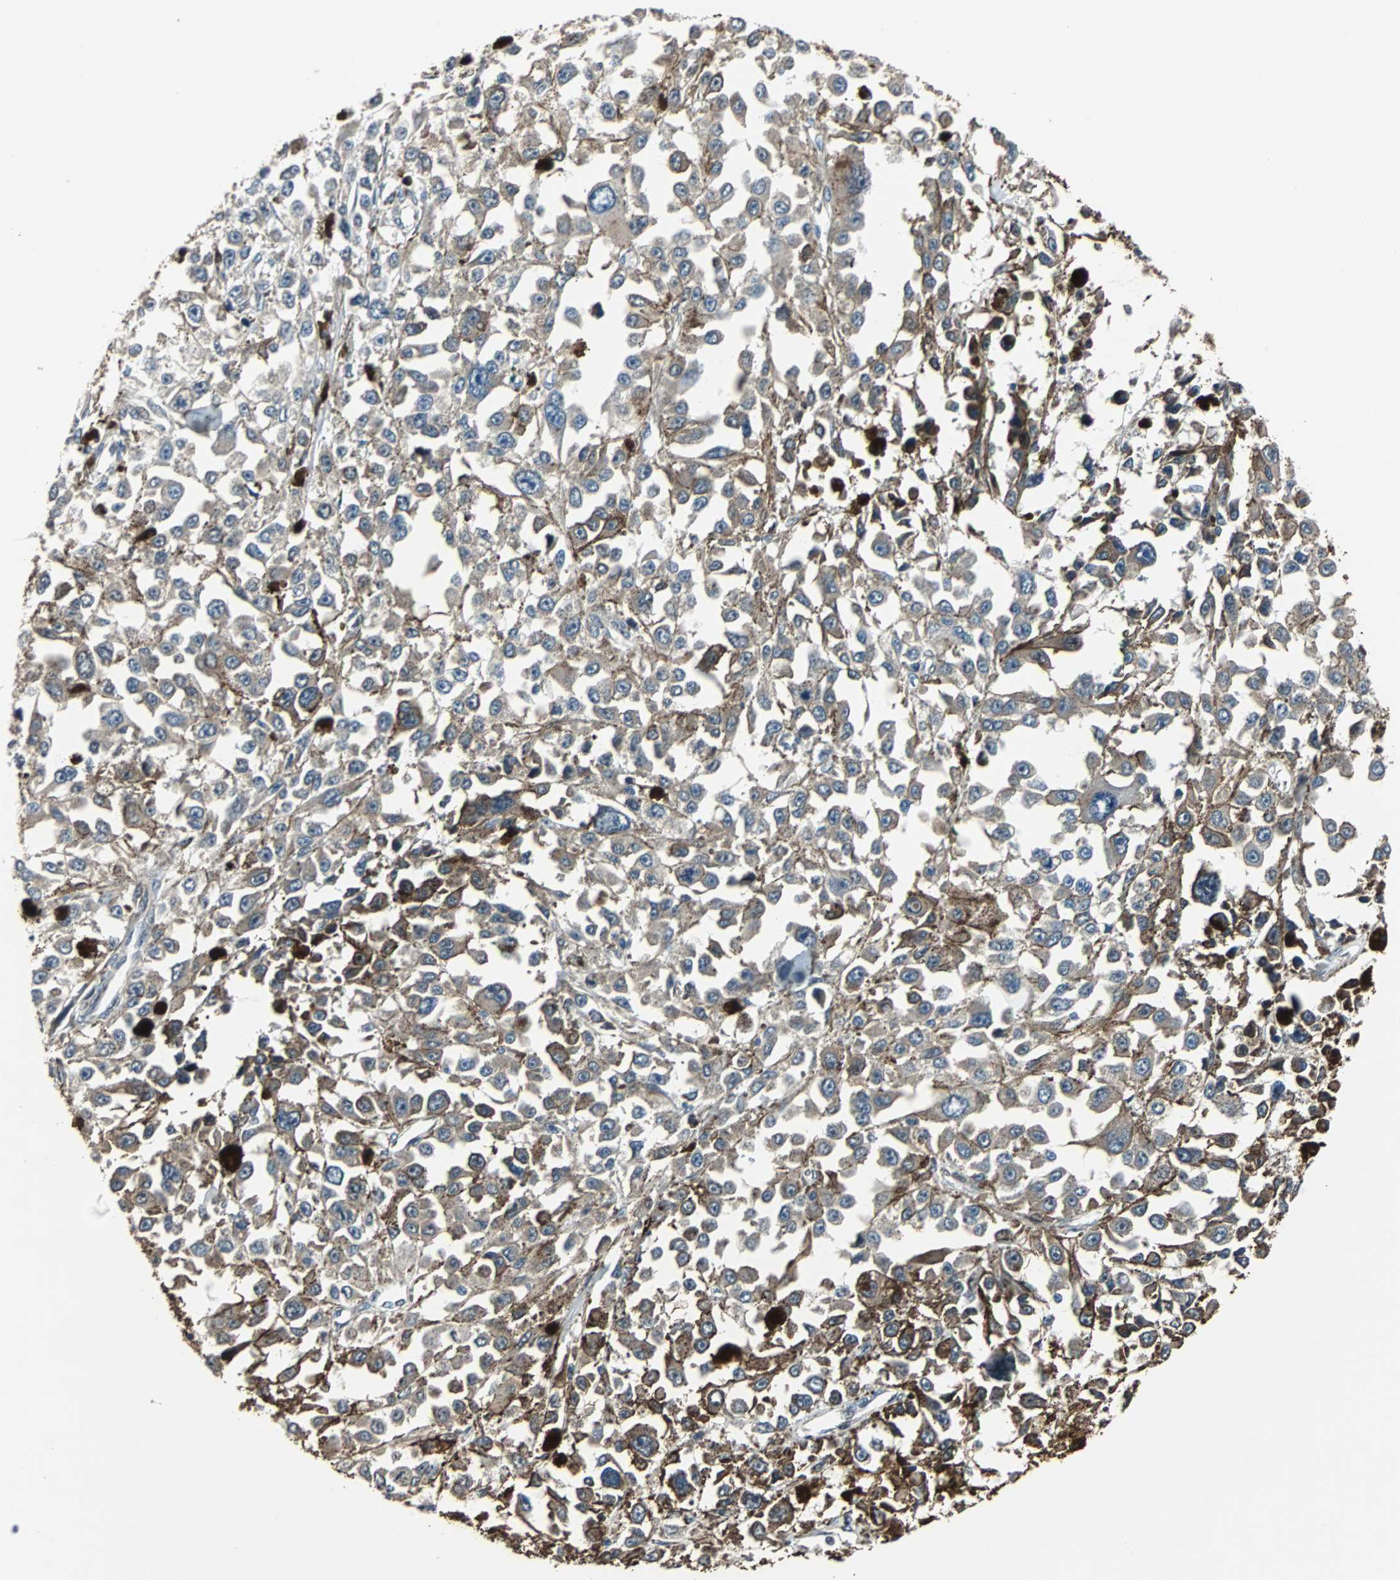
{"staining": {"intensity": "moderate", "quantity": "25%-75%", "location": "cytoplasmic/membranous"}, "tissue": "melanoma", "cell_type": "Tumor cells", "image_type": "cancer", "snomed": [{"axis": "morphology", "description": "Malignant melanoma, Metastatic site"}, {"axis": "topography", "description": "Lymph node"}], "caption": "Protein staining by immunohistochemistry exhibits moderate cytoplasmic/membranous expression in approximately 25%-75% of tumor cells in melanoma. The protein is shown in brown color, while the nuclei are stained blue.", "gene": "CHP1", "patient": {"sex": "male", "age": 59}}